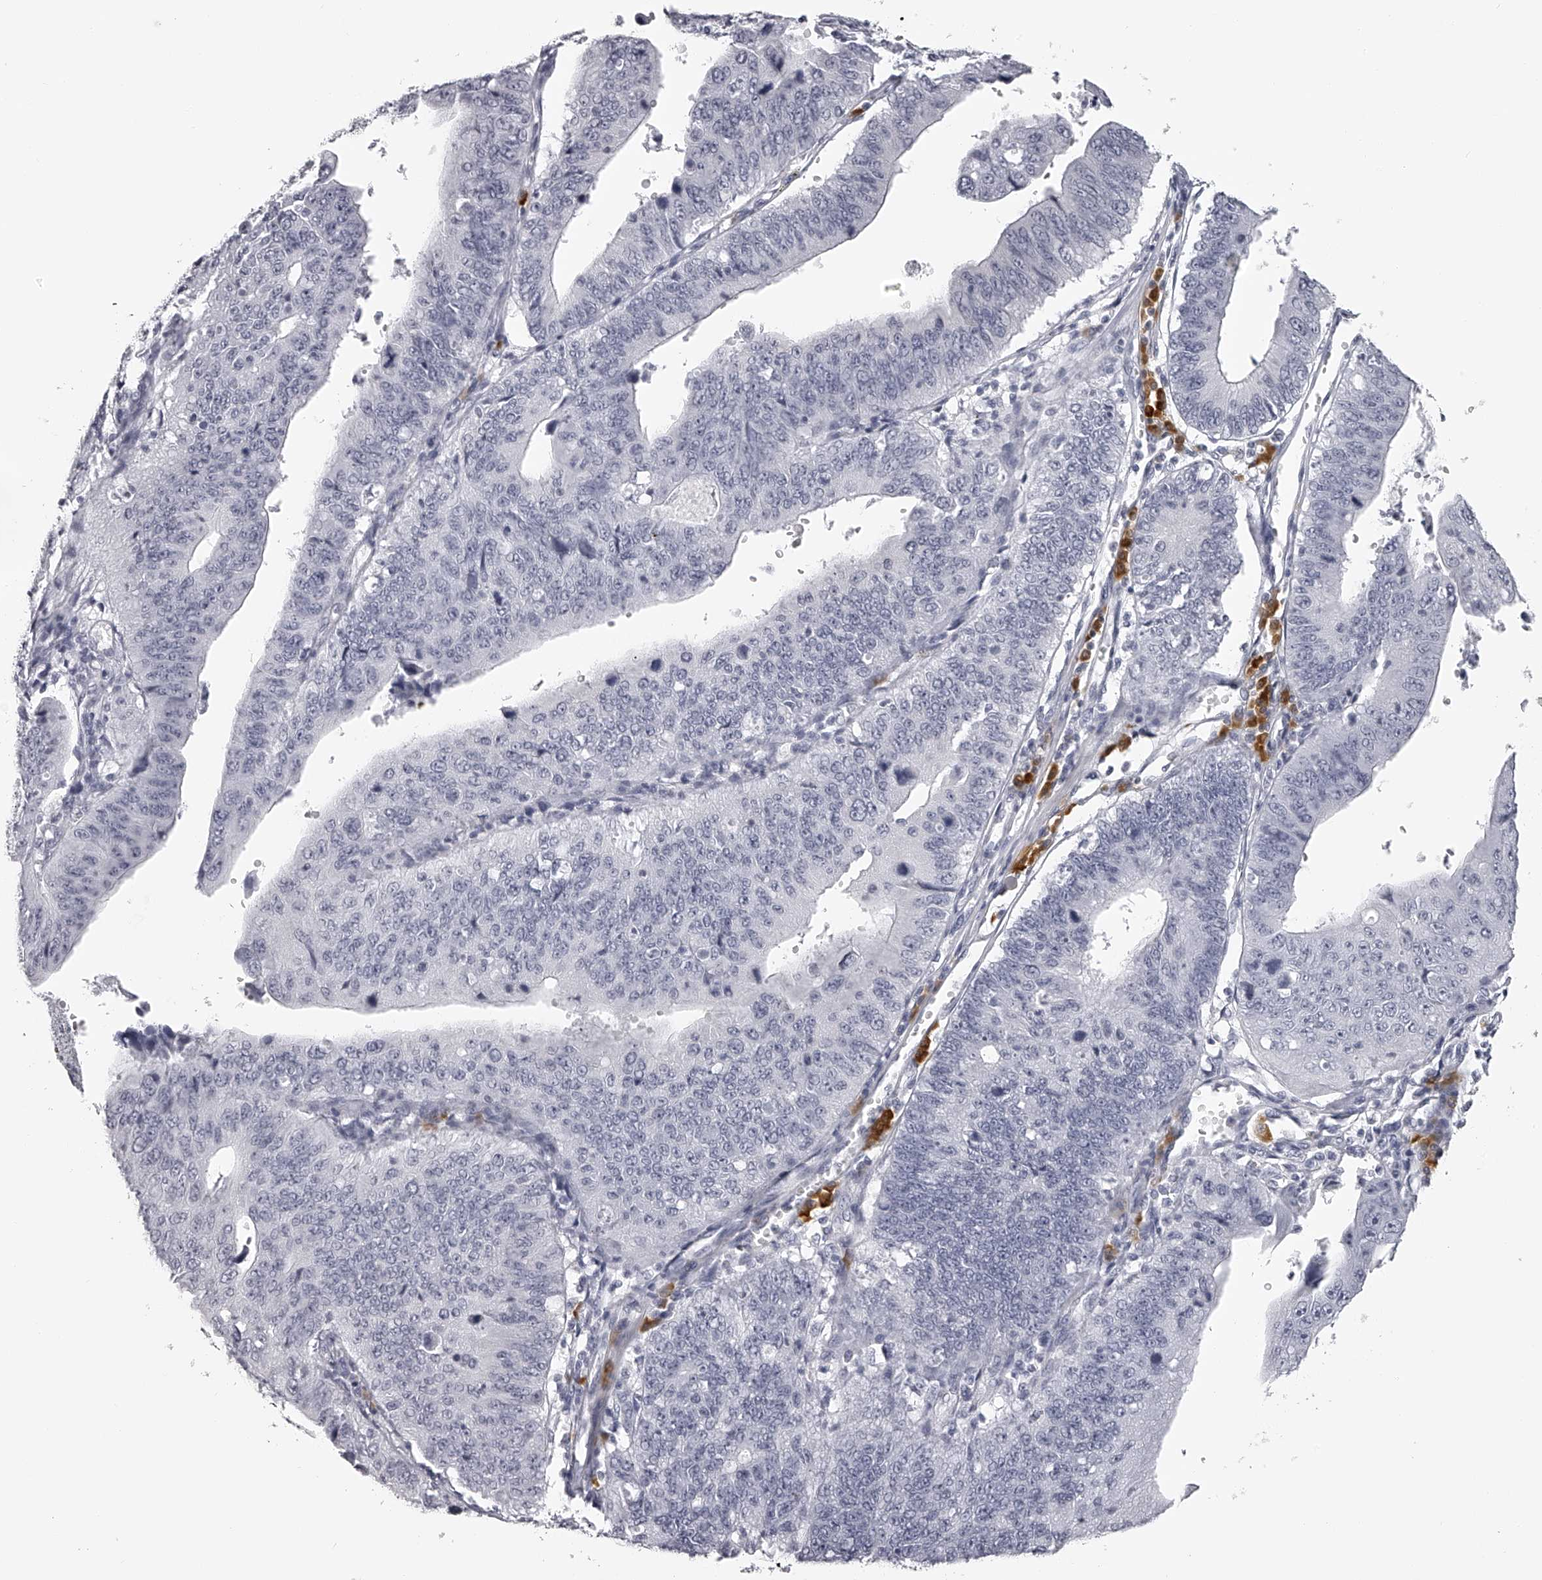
{"staining": {"intensity": "negative", "quantity": "none", "location": "none"}, "tissue": "stomach cancer", "cell_type": "Tumor cells", "image_type": "cancer", "snomed": [{"axis": "morphology", "description": "Adenocarcinoma, NOS"}, {"axis": "topography", "description": "Stomach"}], "caption": "High power microscopy image of an immunohistochemistry photomicrograph of stomach cancer, revealing no significant positivity in tumor cells. The staining is performed using DAB (3,3'-diaminobenzidine) brown chromogen with nuclei counter-stained in using hematoxylin.", "gene": "SEC11C", "patient": {"sex": "male", "age": 59}}